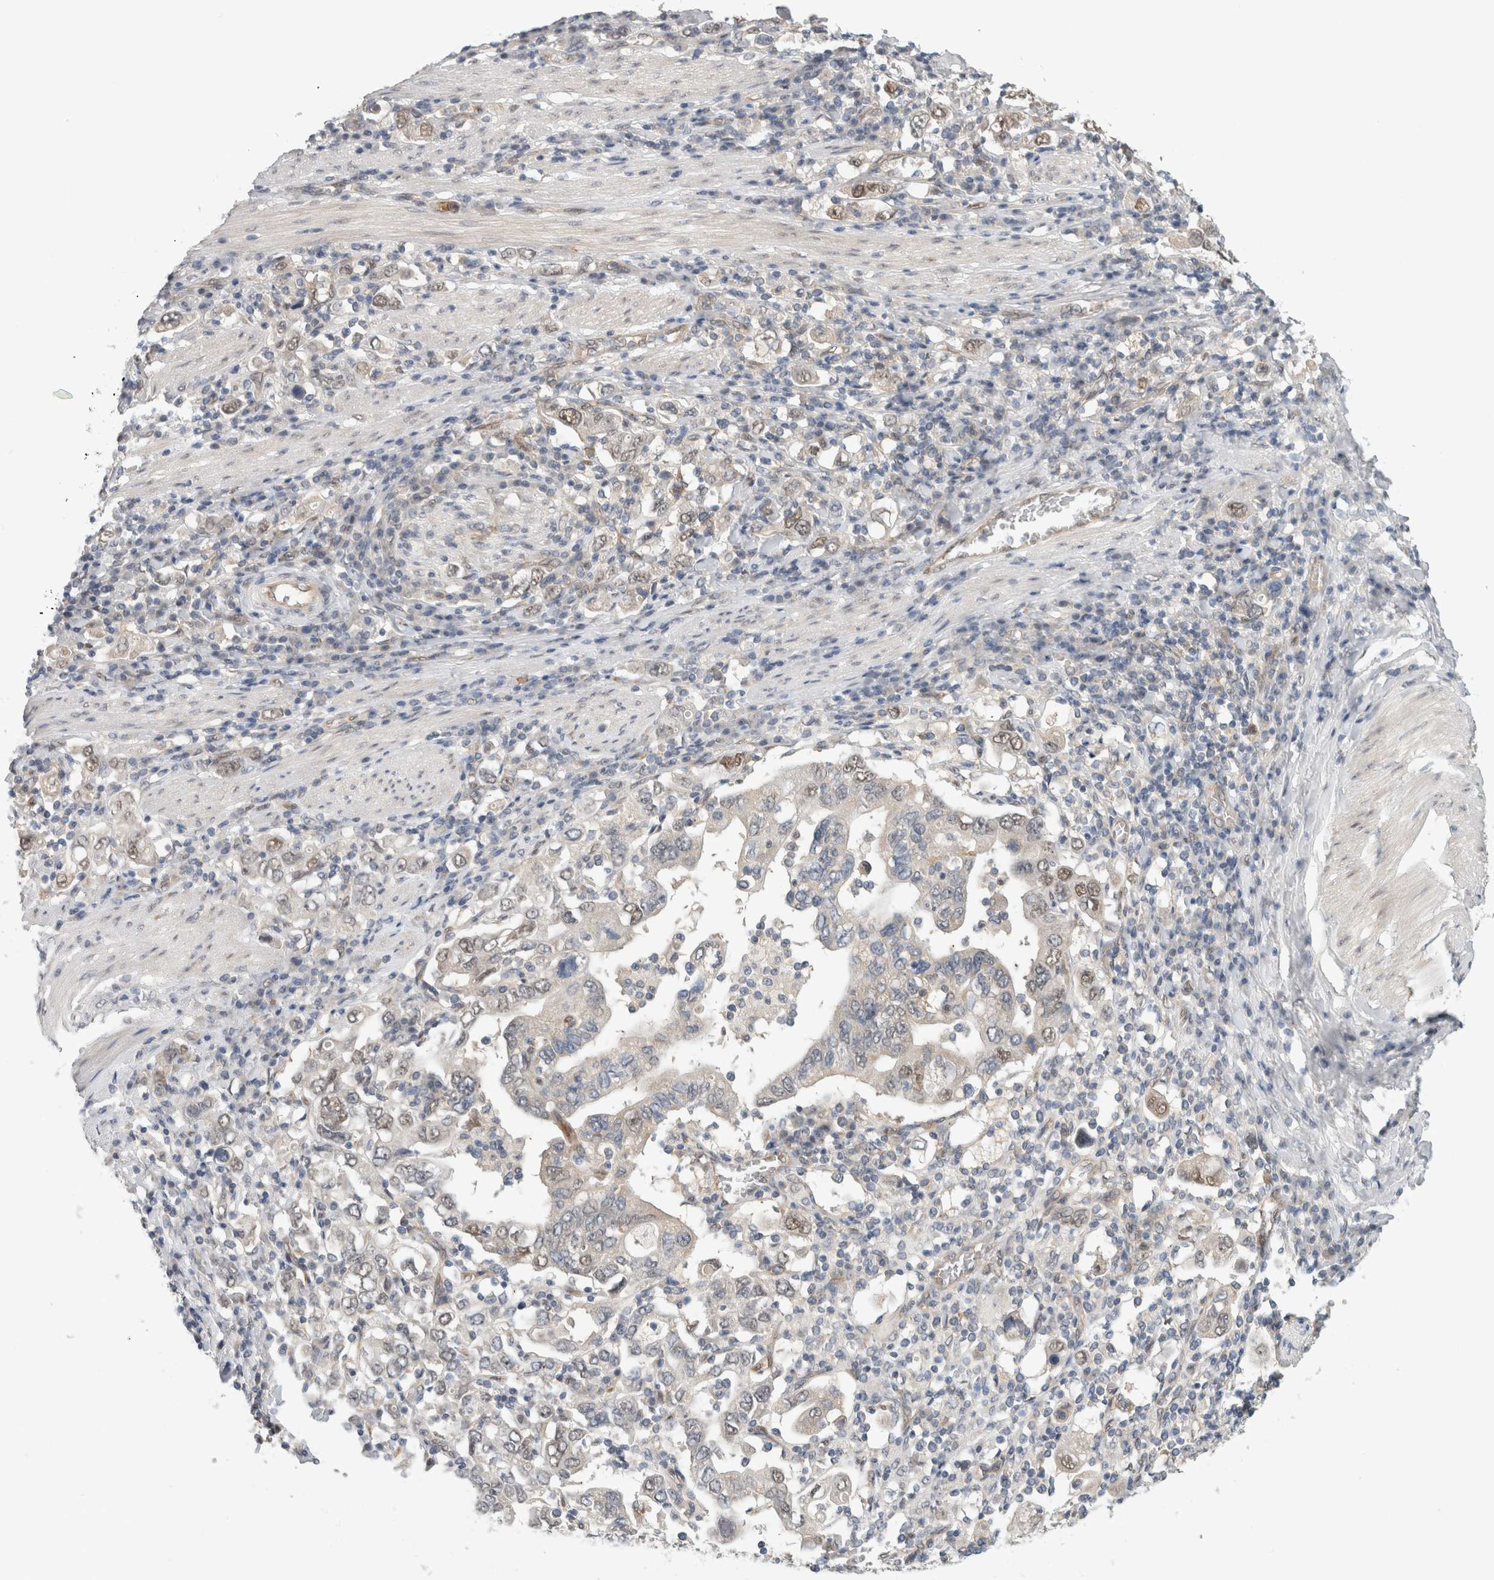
{"staining": {"intensity": "weak", "quantity": "25%-75%", "location": "nuclear"}, "tissue": "stomach cancer", "cell_type": "Tumor cells", "image_type": "cancer", "snomed": [{"axis": "morphology", "description": "Adenocarcinoma, NOS"}, {"axis": "topography", "description": "Stomach, upper"}], "caption": "DAB (3,3'-diaminobenzidine) immunohistochemical staining of human stomach cancer exhibits weak nuclear protein positivity in approximately 25%-75% of tumor cells.", "gene": "EIF4G3", "patient": {"sex": "male", "age": 62}}